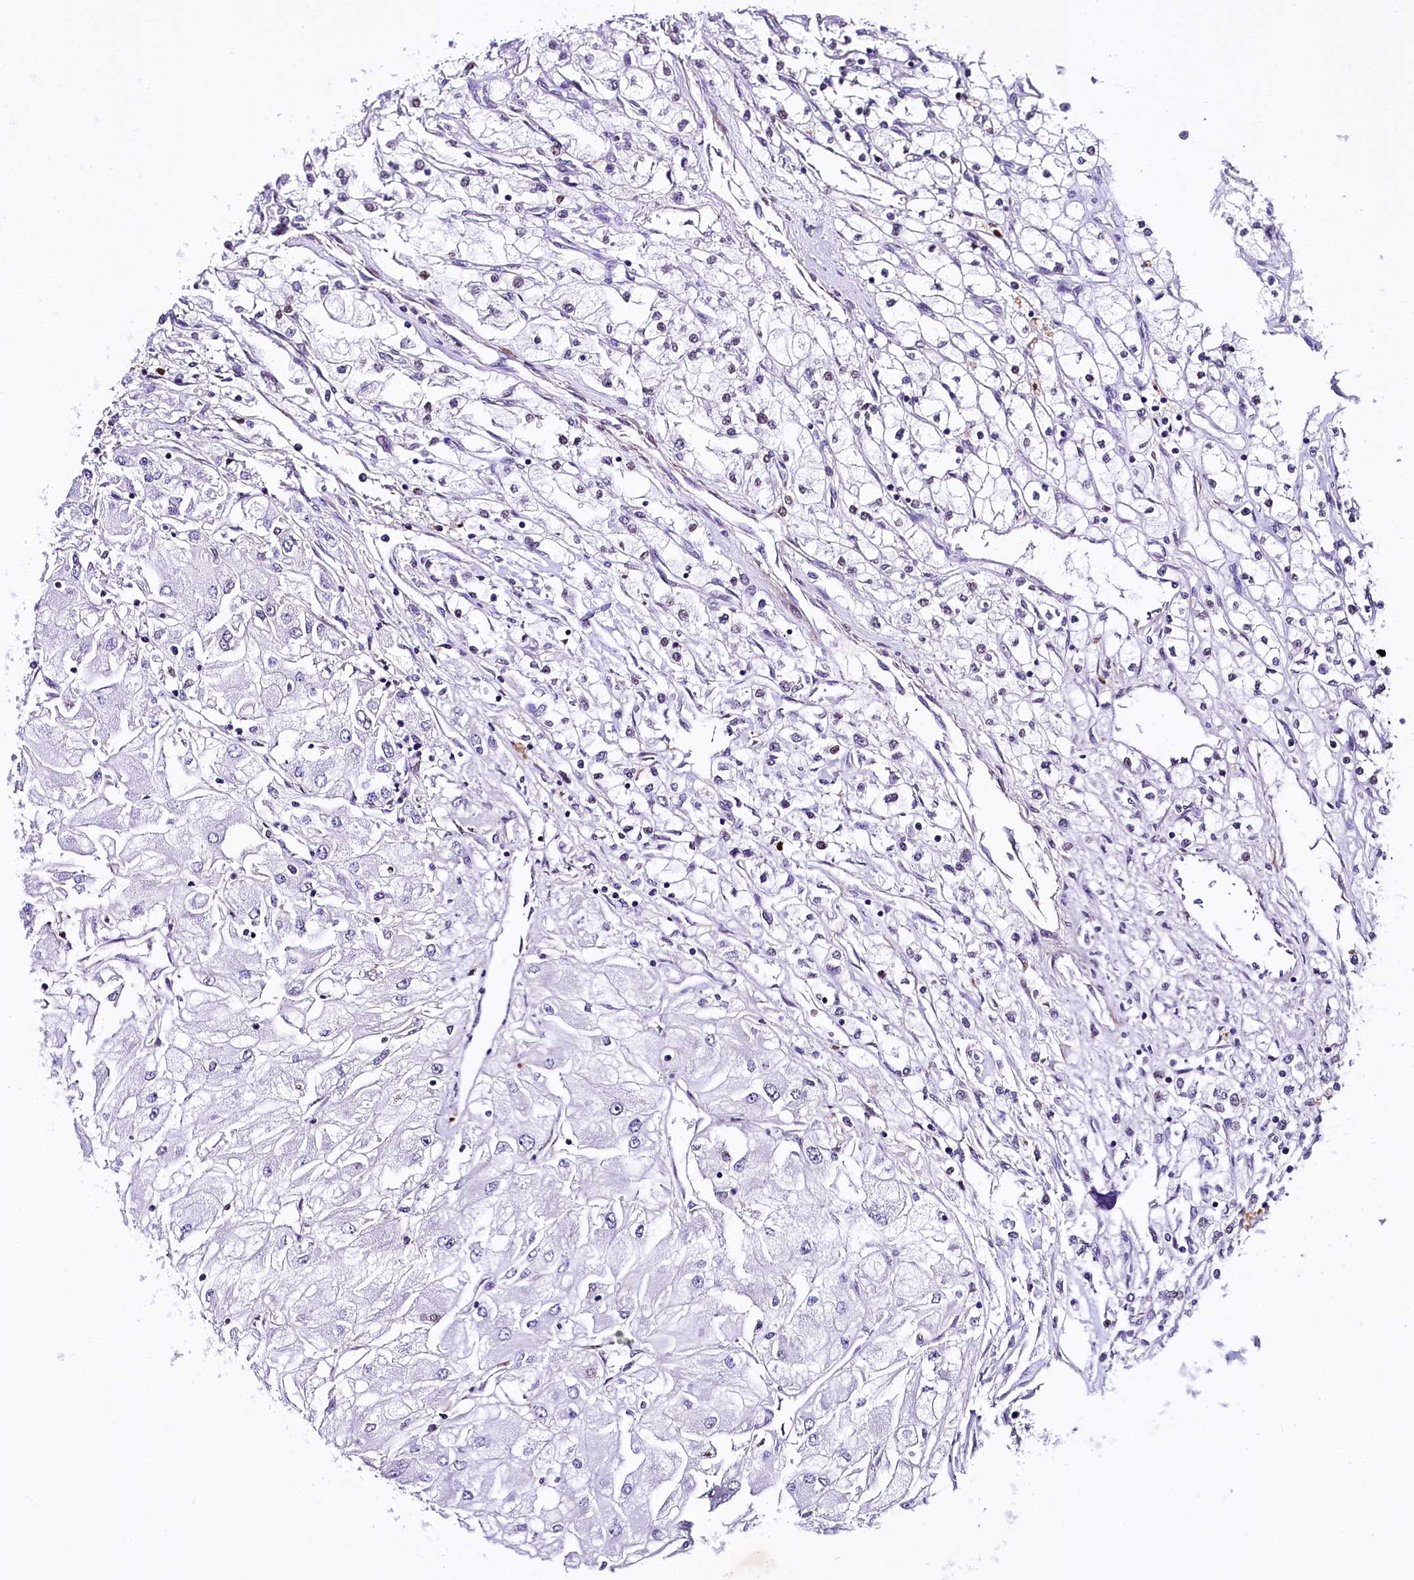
{"staining": {"intensity": "negative", "quantity": "none", "location": "none"}, "tissue": "renal cancer", "cell_type": "Tumor cells", "image_type": "cancer", "snomed": [{"axis": "morphology", "description": "Adenocarcinoma, NOS"}, {"axis": "topography", "description": "Kidney"}], "caption": "Micrograph shows no protein expression in tumor cells of renal cancer tissue. (Immunohistochemistry, brightfield microscopy, high magnification).", "gene": "SAMD10", "patient": {"sex": "male", "age": 80}}